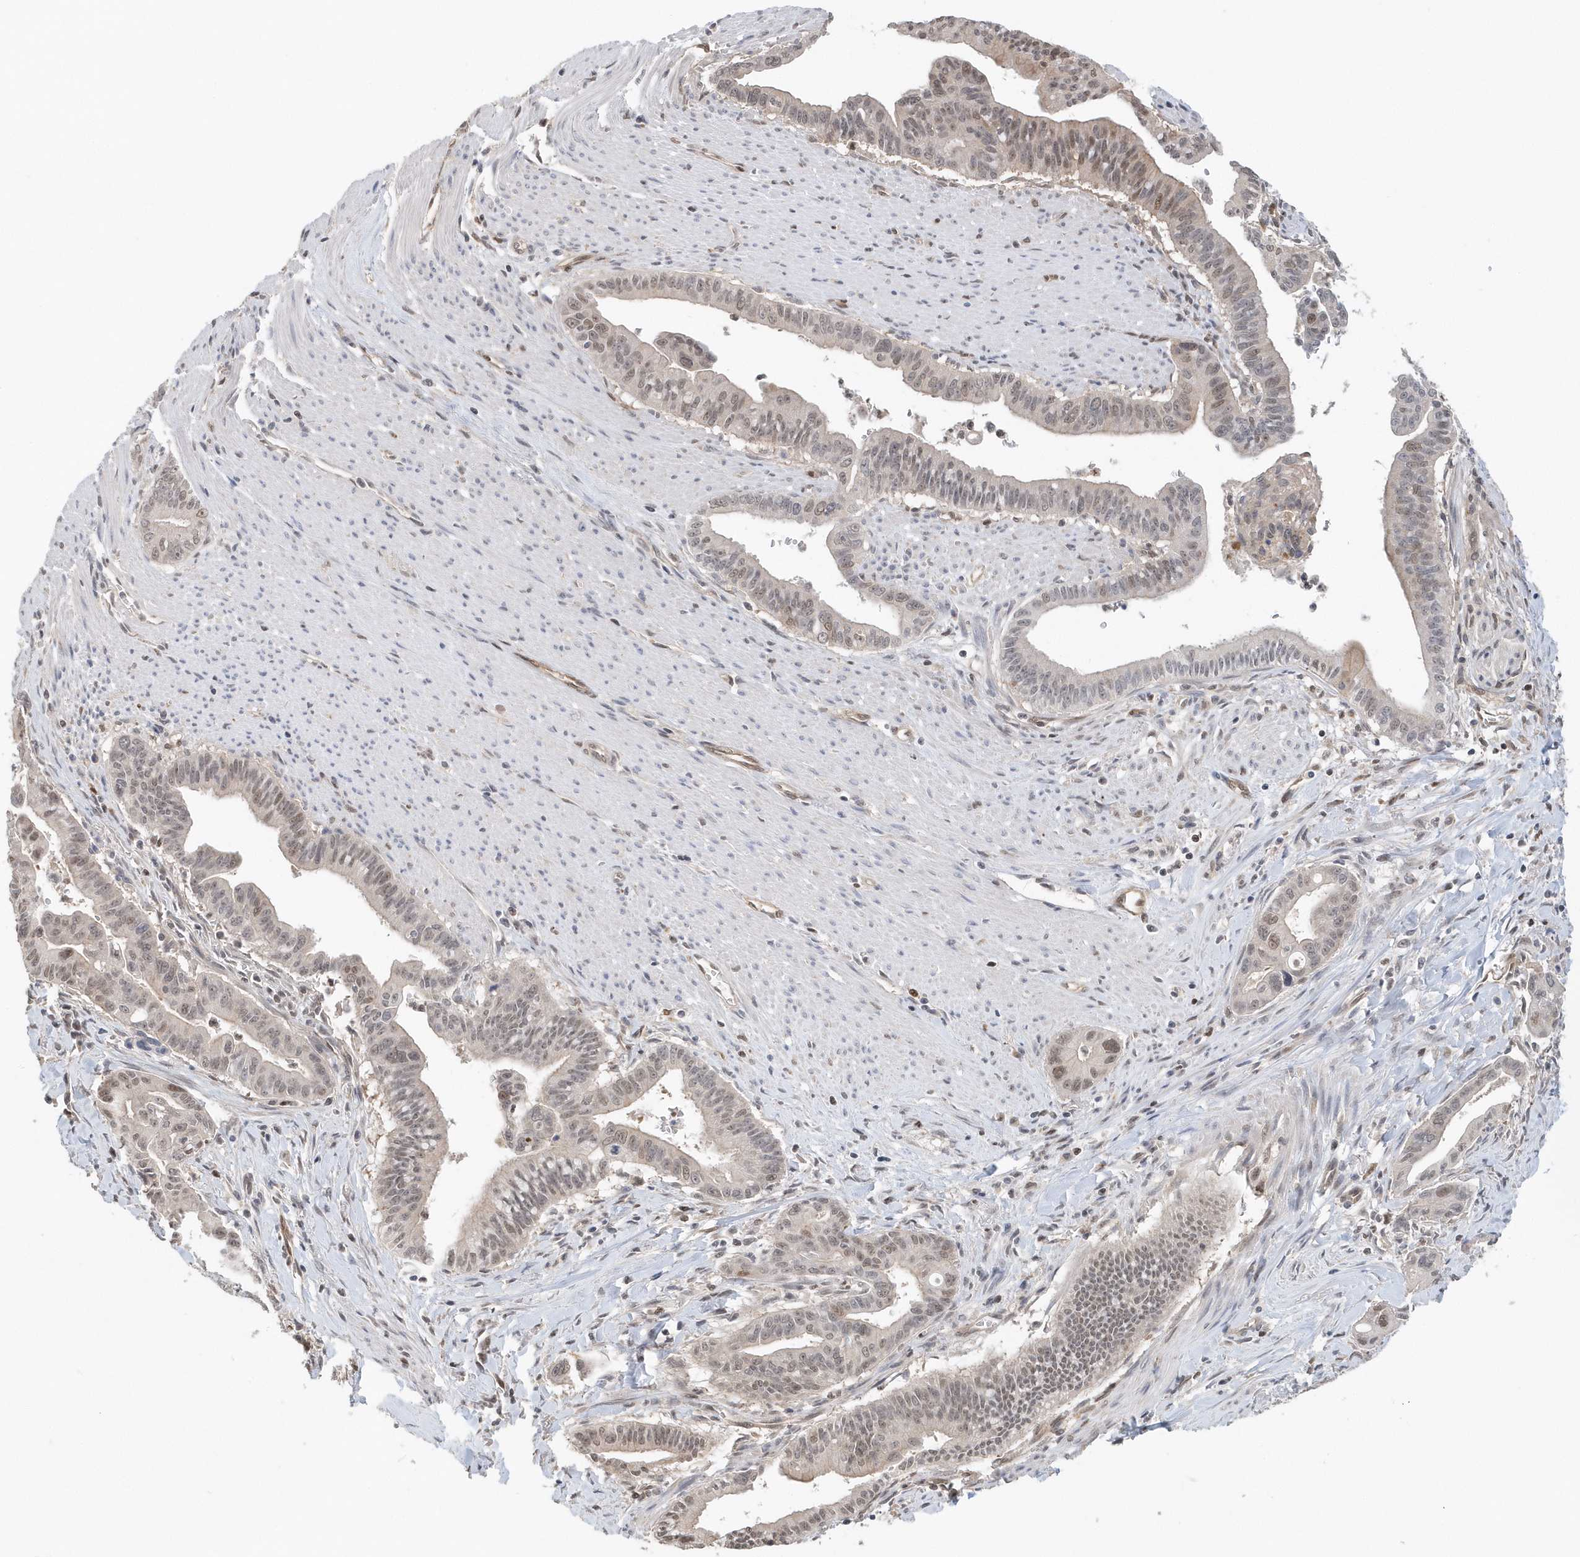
{"staining": {"intensity": "weak", "quantity": "25%-75%", "location": "nuclear"}, "tissue": "pancreatic cancer", "cell_type": "Tumor cells", "image_type": "cancer", "snomed": [{"axis": "morphology", "description": "Adenocarcinoma, NOS"}, {"axis": "topography", "description": "Pancreas"}], "caption": "Immunohistochemical staining of human pancreatic adenocarcinoma displays low levels of weak nuclear protein expression in approximately 25%-75% of tumor cells. The staining was performed using DAB (3,3'-diaminobenzidine), with brown indicating positive protein expression. Nuclei are stained blue with hematoxylin.", "gene": "SUMO2", "patient": {"sex": "male", "age": 70}}